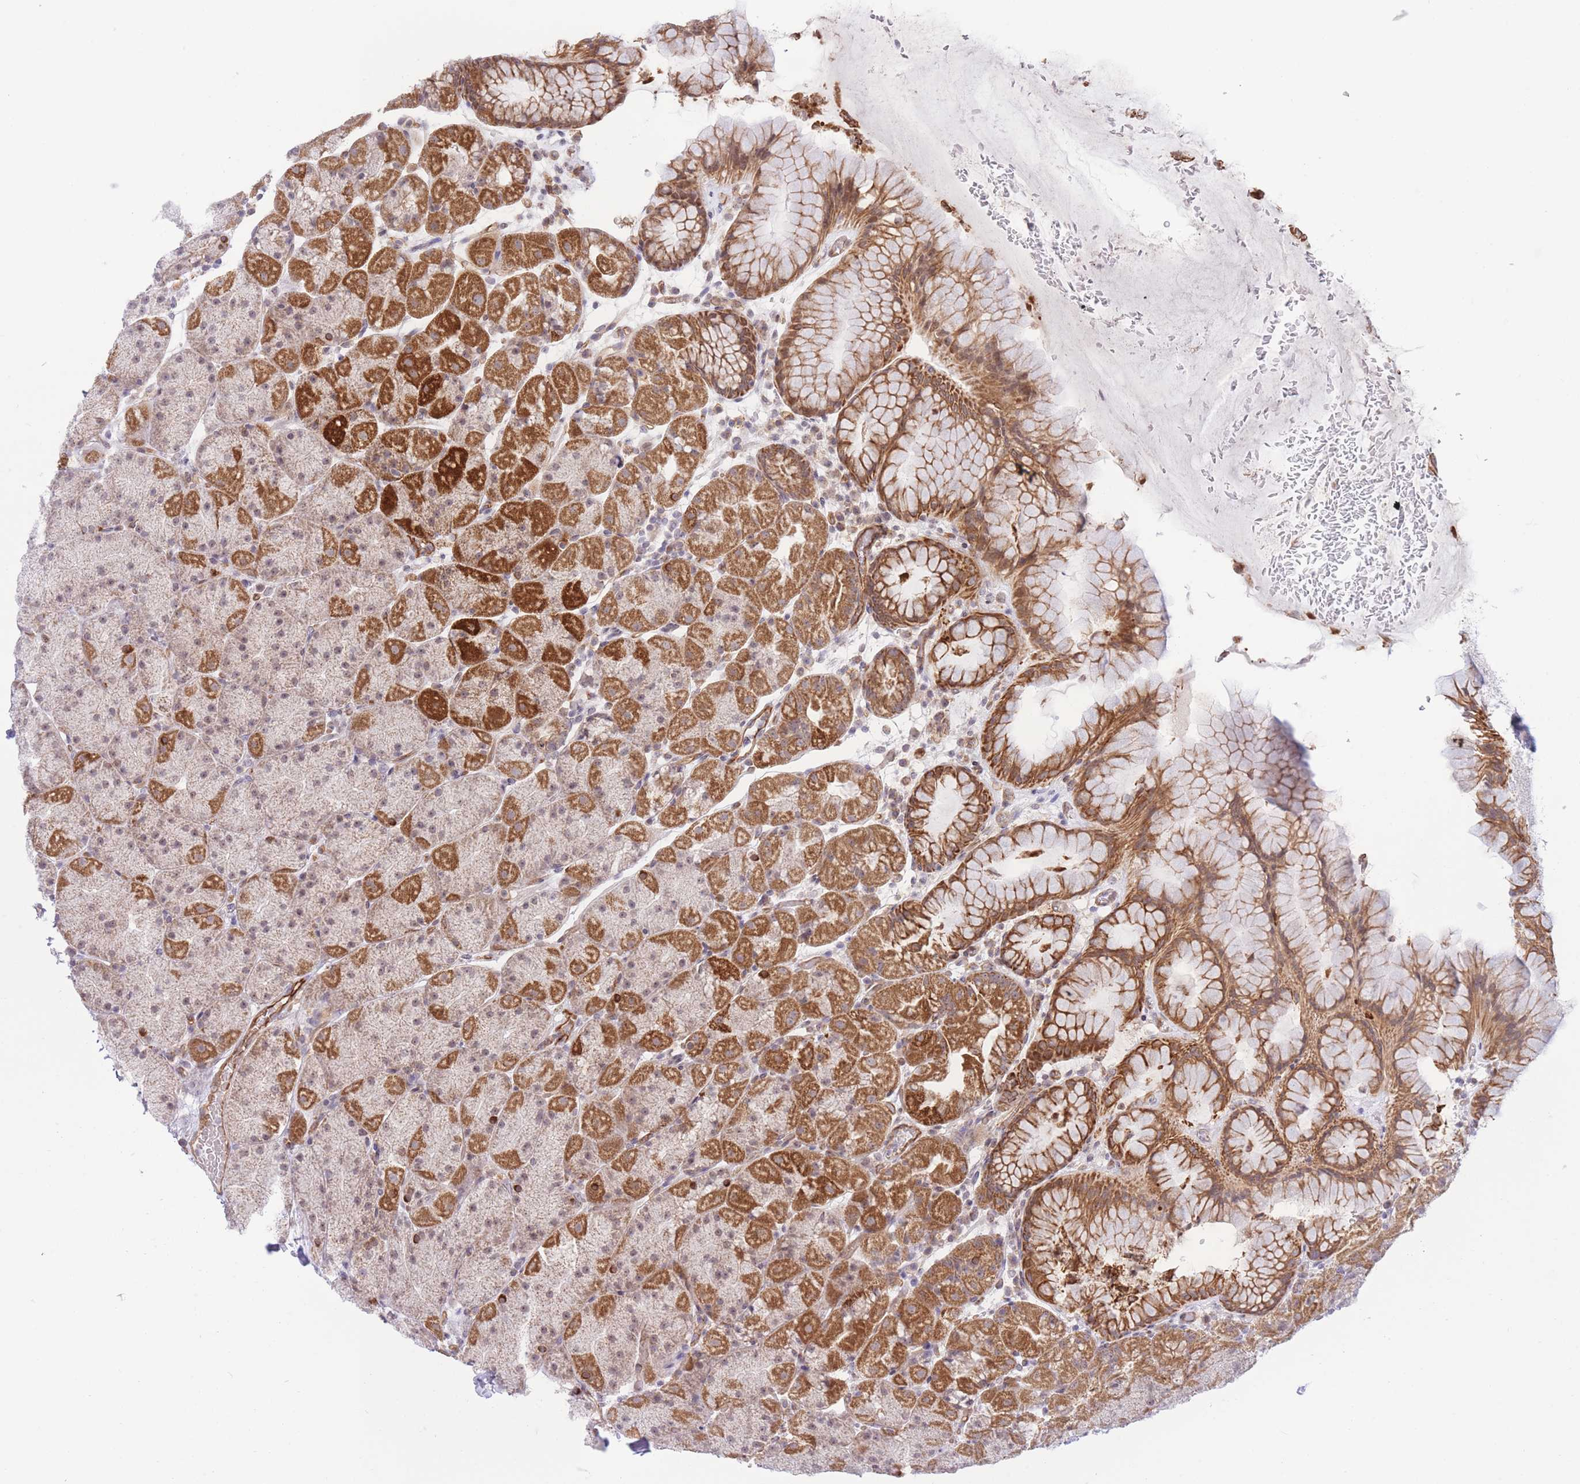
{"staining": {"intensity": "strong", "quantity": ">75%", "location": "cytoplasmic/membranous"}, "tissue": "stomach", "cell_type": "Glandular cells", "image_type": "normal", "snomed": [{"axis": "morphology", "description": "Normal tissue, NOS"}, {"axis": "topography", "description": "Stomach, upper"}, {"axis": "topography", "description": "Stomach, lower"}], "caption": "The histopathology image displays immunohistochemical staining of normal stomach. There is strong cytoplasmic/membranous expression is appreciated in about >75% of glandular cells. Nuclei are stained in blue.", "gene": "MRPS31", "patient": {"sex": "male", "age": 67}}